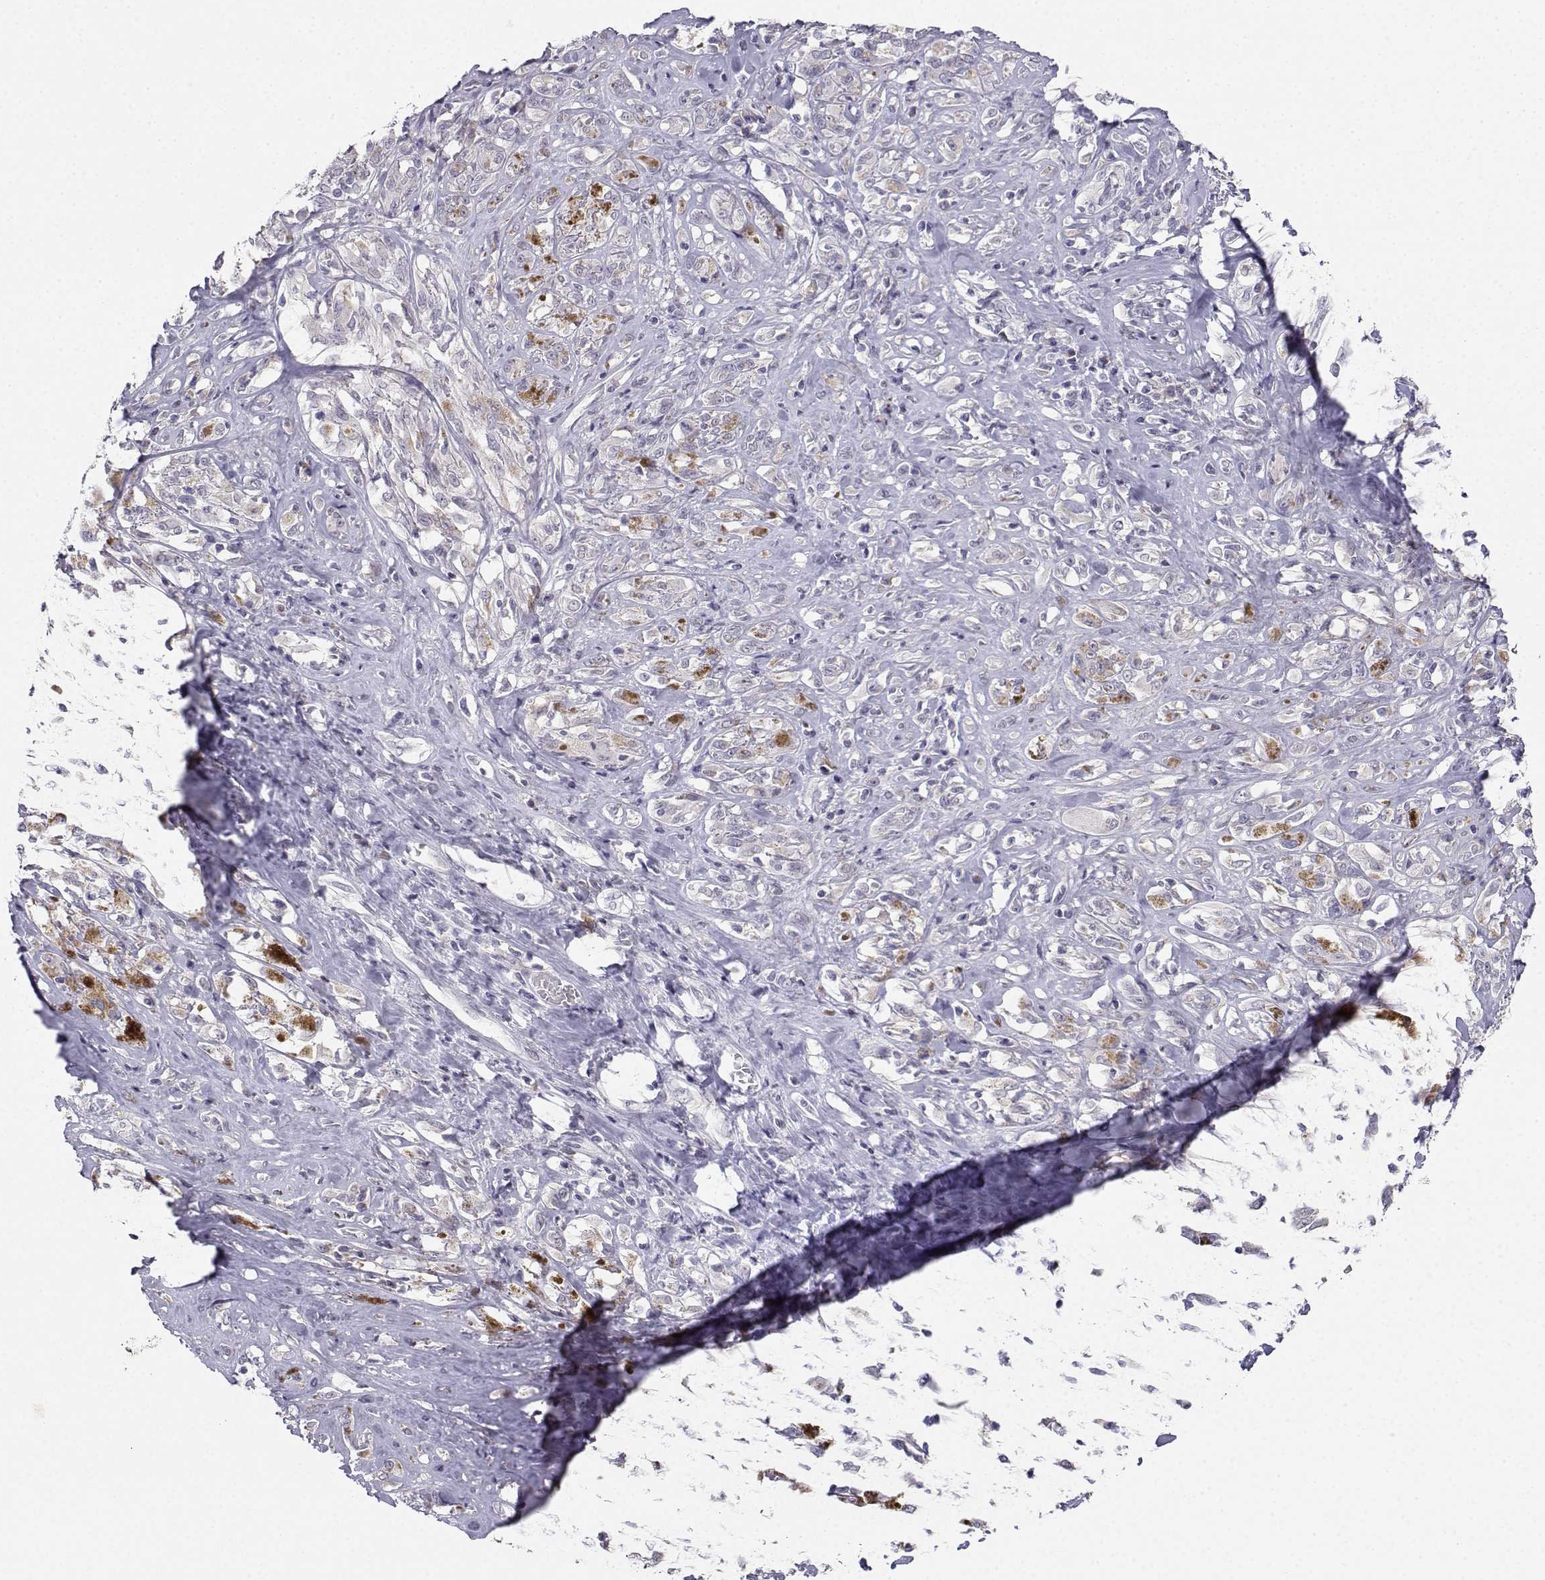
{"staining": {"intensity": "negative", "quantity": "none", "location": "none"}, "tissue": "melanoma", "cell_type": "Tumor cells", "image_type": "cancer", "snomed": [{"axis": "morphology", "description": "Malignant melanoma, NOS"}, {"axis": "topography", "description": "Skin"}], "caption": "An immunohistochemistry histopathology image of malignant melanoma is shown. There is no staining in tumor cells of malignant melanoma.", "gene": "CALY", "patient": {"sex": "female", "age": 91}}